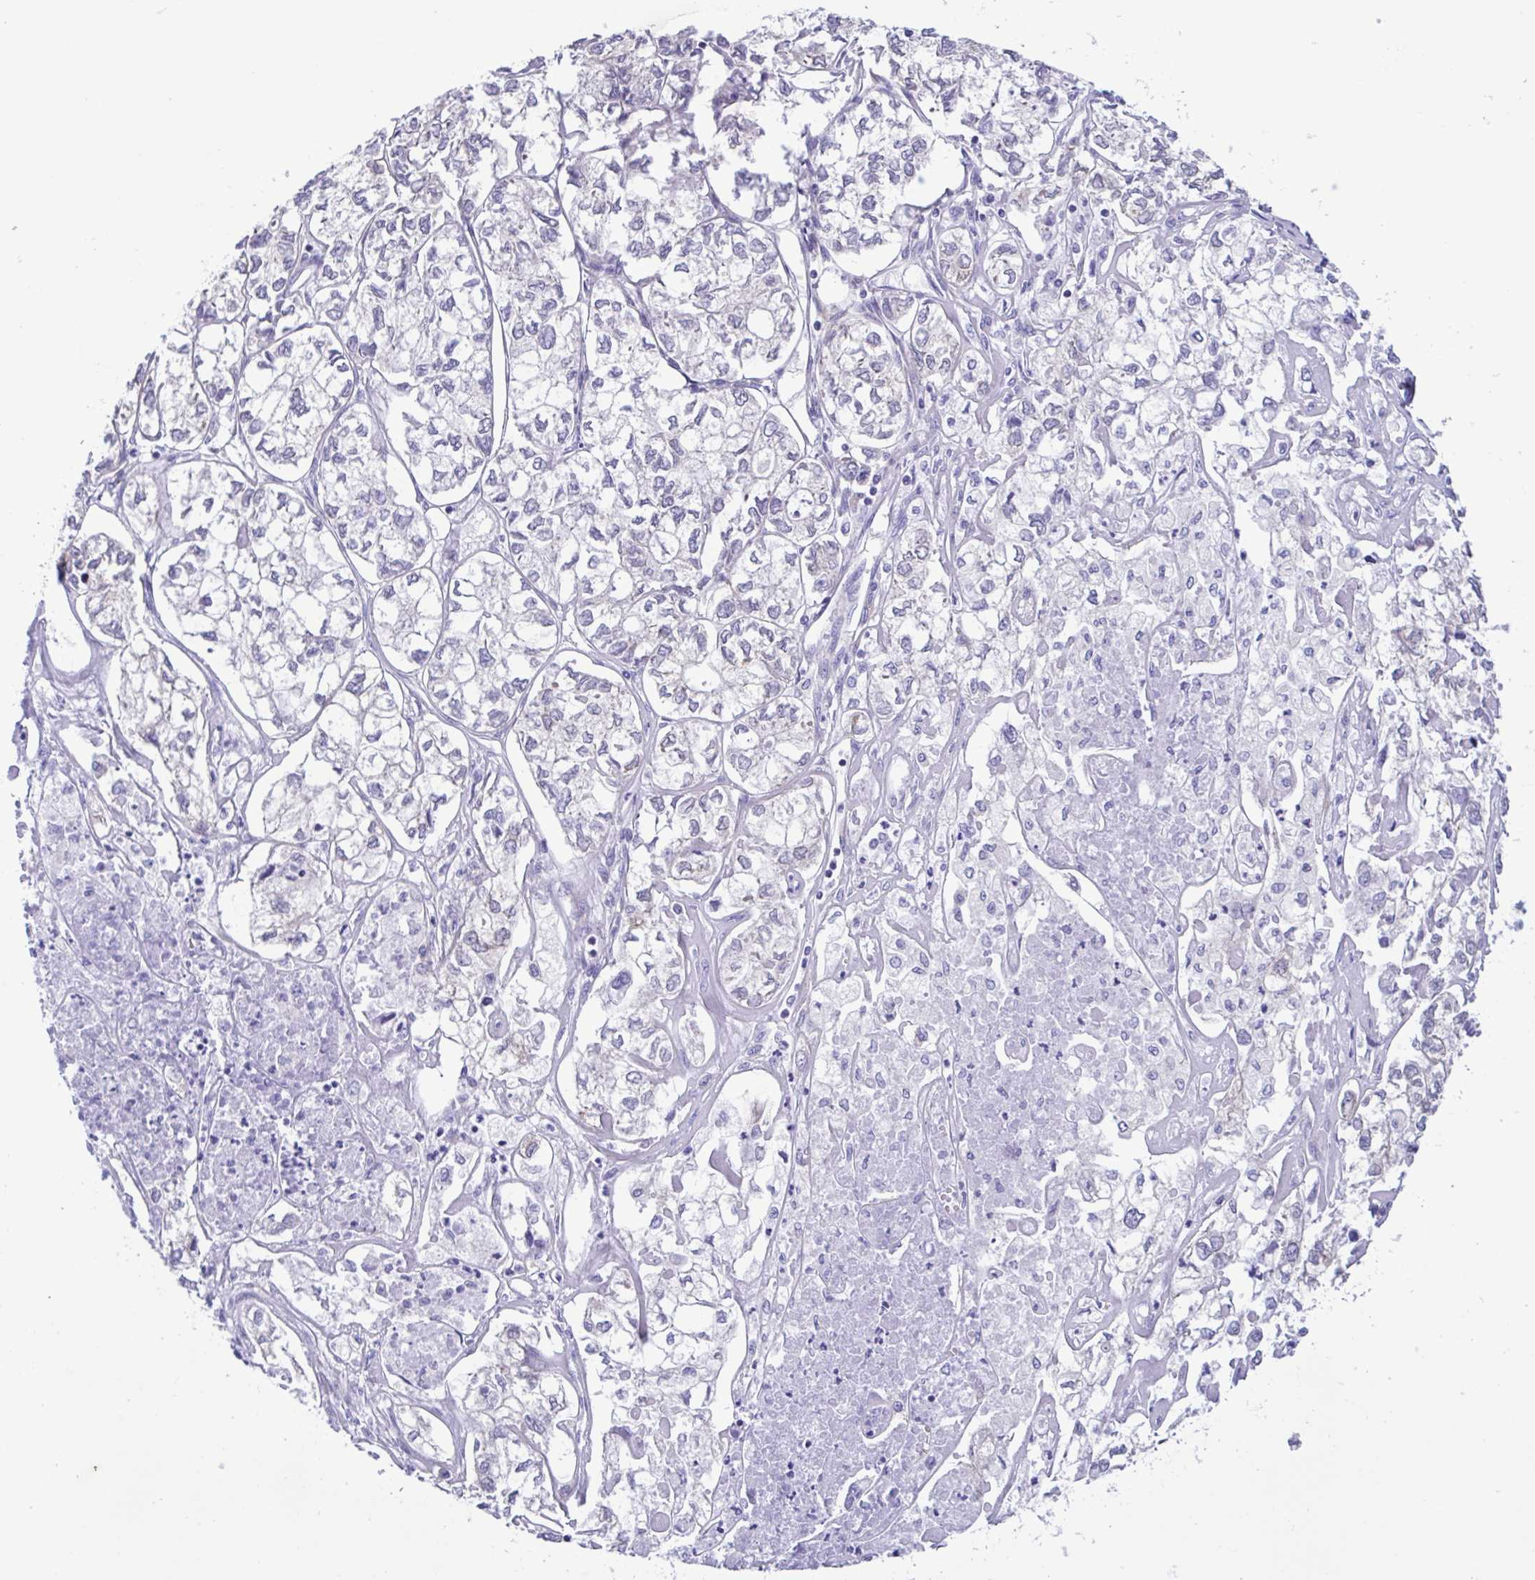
{"staining": {"intensity": "weak", "quantity": "<25%", "location": "cytoplasmic/membranous"}, "tissue": "ovarian cancer", "cell_type": "Tumor cells", "image_type": "cancer", "snomed": [{"axis": "morphology", "description": "Carcinoma, endometroid"}, {"axis": "topography", "description": "Ovary"}], "caption": "Micrograph shows no significant protein staining in tumor cells of ovarian cancer.", "gene": "TNNI3", "patient": {"sex": "female", "age": 64}}